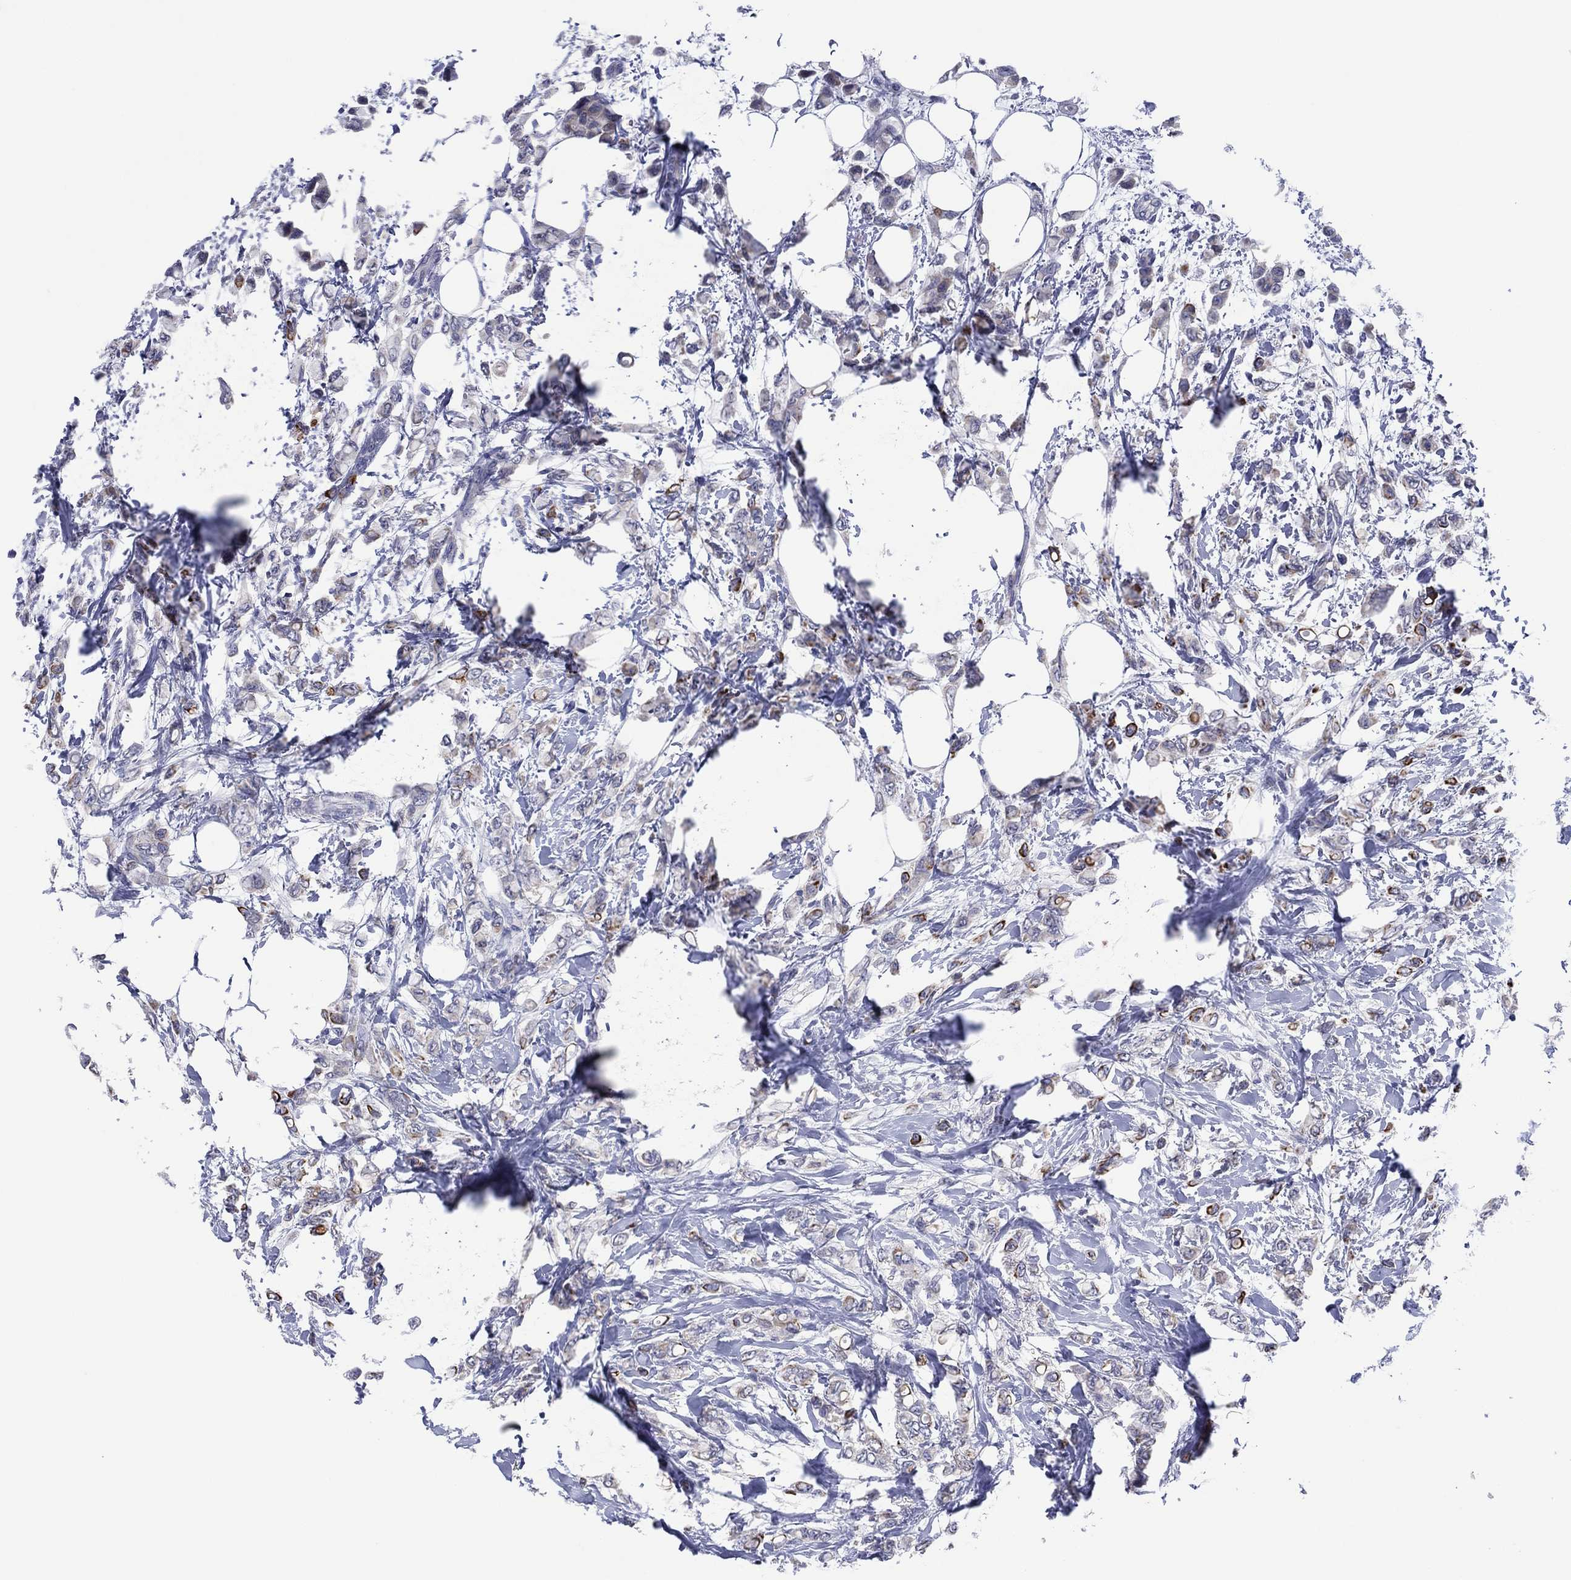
{"staining": {"intensity": "strong", "quantity": "<25%", "location": "cytoplasmic/membranous"}, "tissue": "breast cancer", "cell_type": "Tumor cells", "image_type": "cancer", "snomed": [{"axis": "morphology", "description": "Lobular carcinoma"}, {"axis": "topography", "description": "Breast"}], "caption": "This histopathology image exhibits IHC staining of human breast cancer (lobular carcinoma), with medium strong cytoplasmic/membranous expression in approximately <25% of tumor cells.", "gene": "TRIM31", "patient": {"sex": "female", "age": 66}}